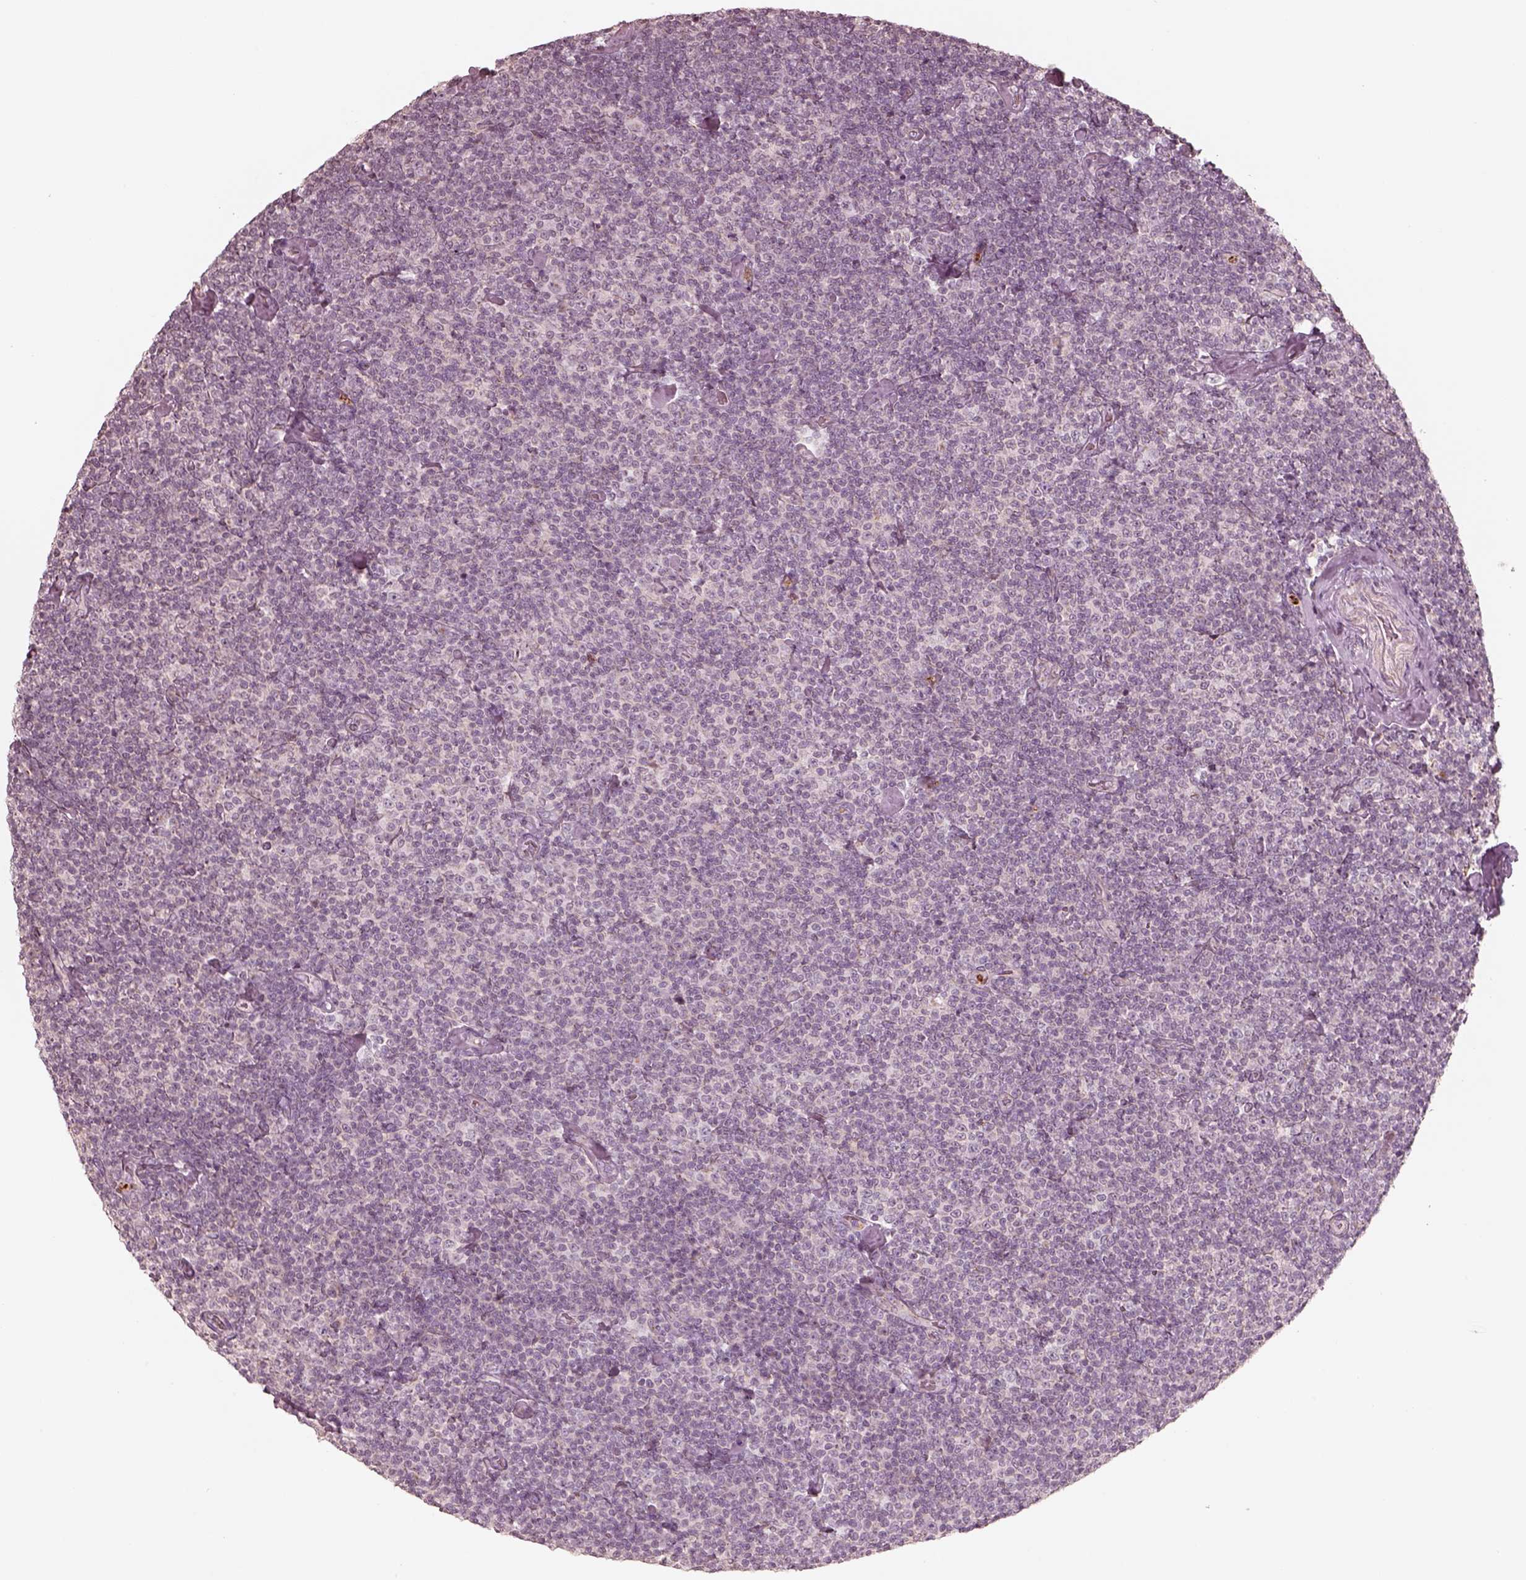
{"staining": {"intensity": "negative", "quantity": "none", "location": "none"}, "tissue": "lymphoma", "cell_type": "Tumor cells", "image_type": "cancer", "snomed": [{"axis": "morphology", "description": "Malignant lymphoma, non-Hodgkin's type, Low grade"}, {"axis": "topography", "description": "Lymph node"}], "caption": "Human malignant lymphoma, non-Hodgkin's type (low-grade) stained for a protein using immunohistochemistry (IHC) shows no positivity in tumor cells.", "gene": "ABCA7", "patient": {"sex": "male", "age": 81}}